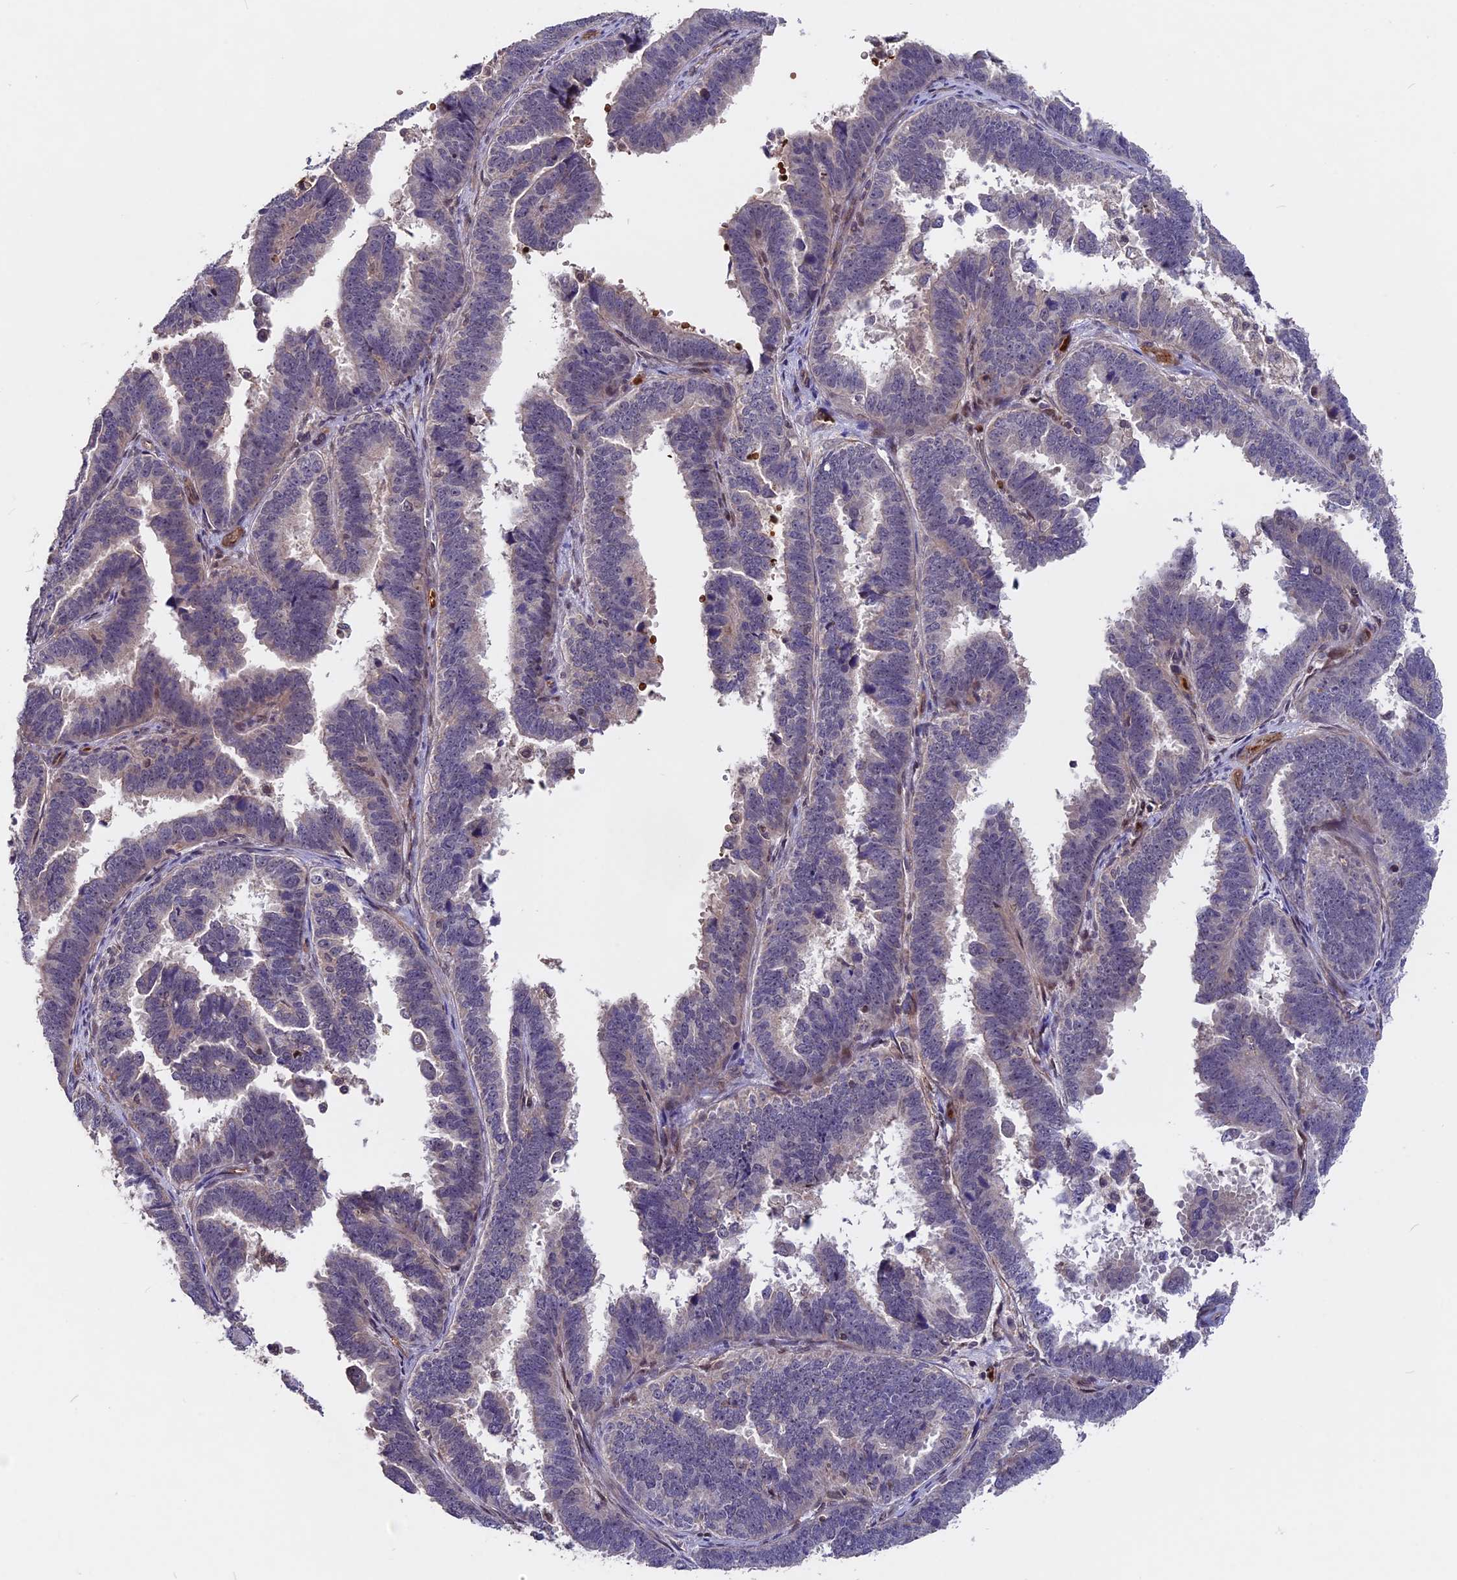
{"staining": {"intensity": "negative", "quantity": "none", "location": "none"}, "tissue": "endometrial cancer", "cell_type": "Tumor cells", "image_type": "cancer", "snomed": [{"axis": "morphology", "description": "Adenocarcinoma, NOS"}, {"axis": "topography", "description": "Endometrium"}], "caption": "The image shows no staining of tumor cells in endometrial adenocarcinoma.", "gene": "ZC3H10", "patient": {"sex": "female", "age": 75}}